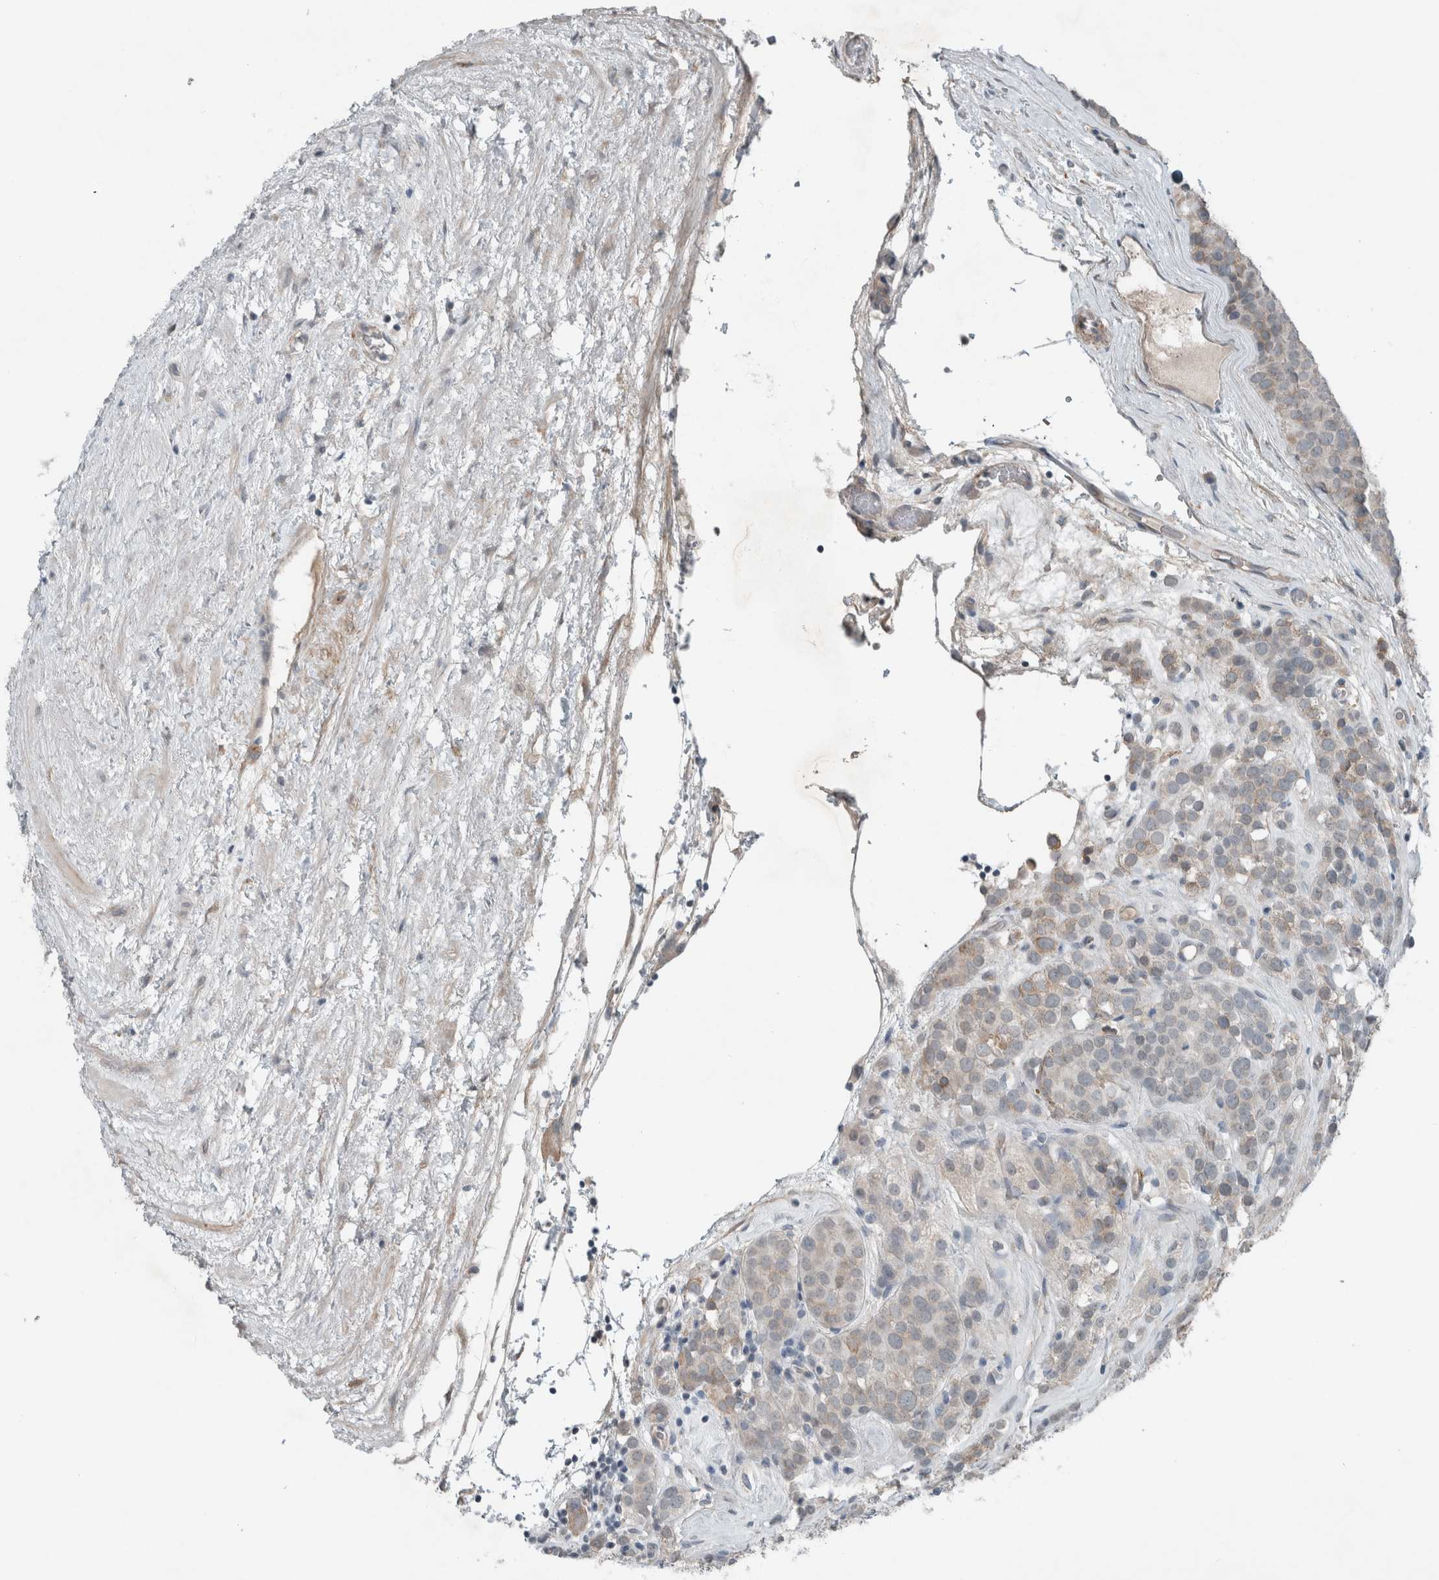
{"staining": {"intensity": "weak", "quantity": "<25%", "location": "cytoplasmic/membranous"}, "tissue": "testis cancer", "cell_type": "Tumor cells", "image_type": "cancer", "snomed": [{"axis": "morphology", "description": "Seminoma, NOS"}, {"axis": "topography", "description": "Testis"}], "caption": "Tumor cells are negative for protein expression in human seminoma (testis).", "gene": "JADE2", "patient": {"sex": "male", "age": 71}}